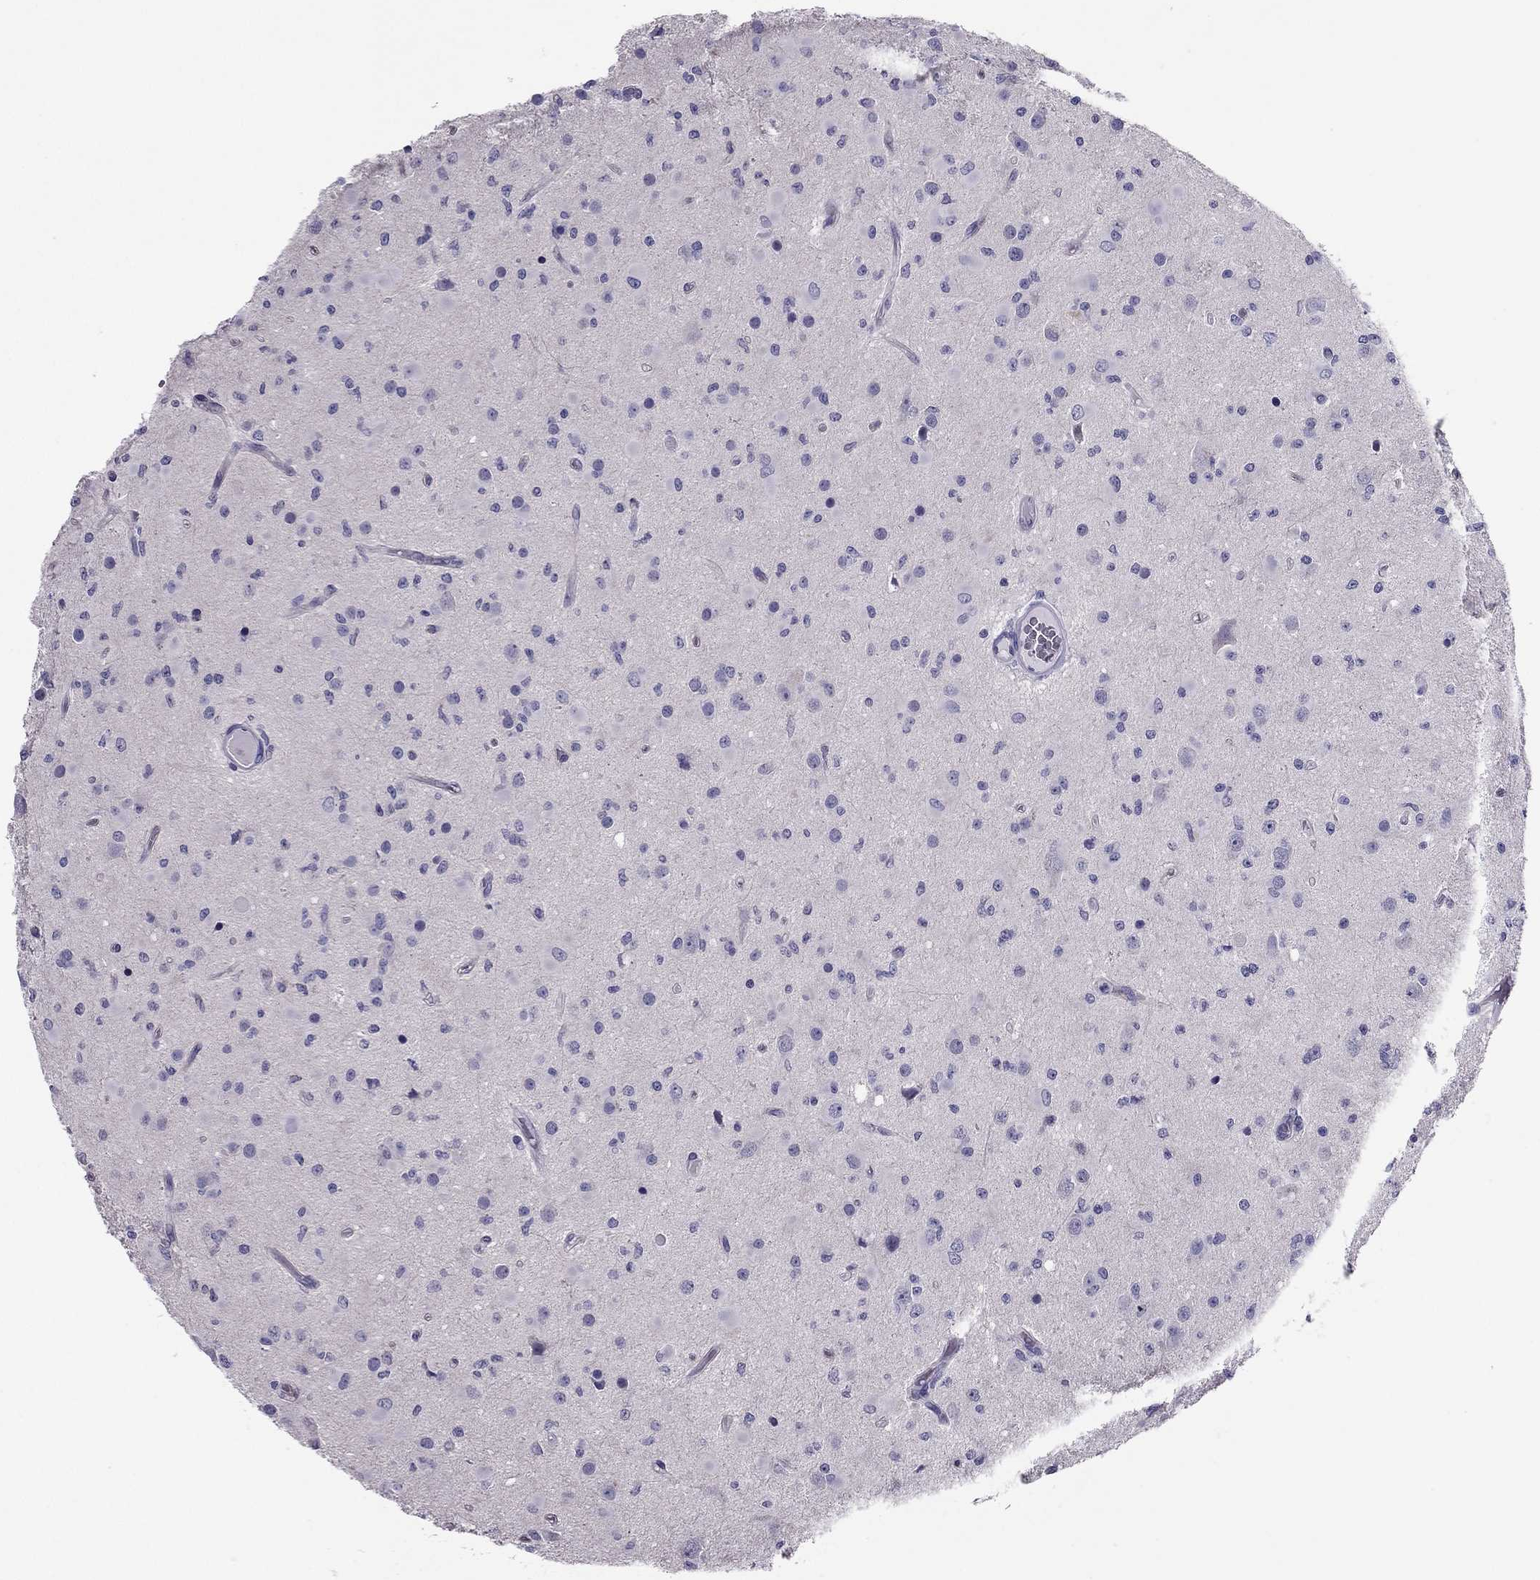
{"staining": {"intensity": "negative", "quantity": "none", "location": "none"}, "tissue": "glioma", "cell_type": "Tumor cells", "image_type": "cancer", "snomed": [{"axis": "morphology", "description": "Glioma, malignant, Low grade"}, {"axis": "topography", "description": "Brain"}], "caption": "IHC of human low-grade glioma (malignant) exhibits no expression in tumor cells.", "gene": "PDE6A", "patient": {"sex": "female", "age": 45}}